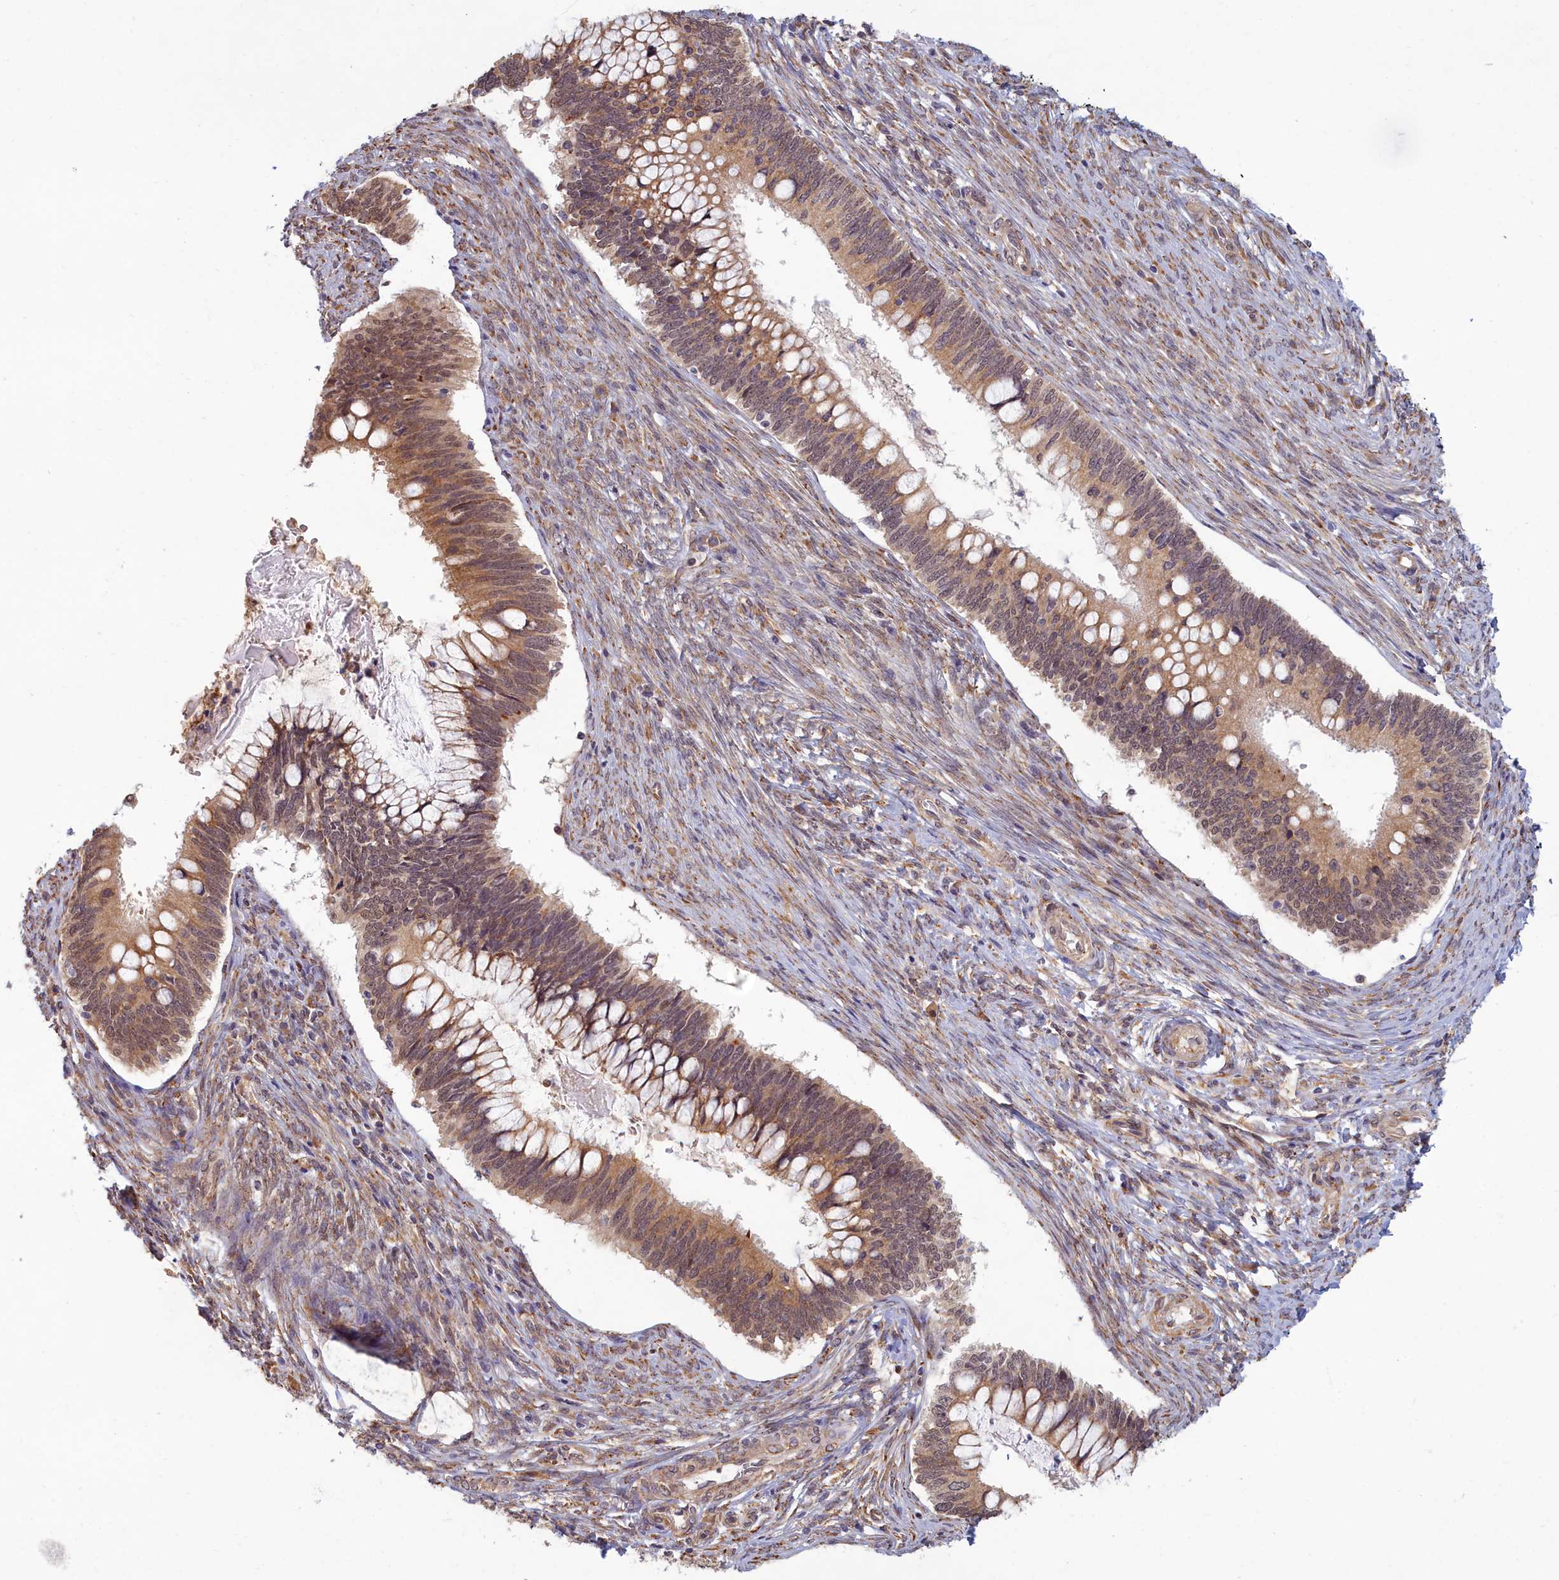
{"staining": {"intensity": "moderate", "quantity": ">75%", "location": "cytoplasmic/membranous,nuclear"}, "tissue": "cervical cancer", "cell_type": "Tumor cells", "image_type": "cancer", "snomed": [{"axis": "morphology", "description": "Adenocarcinoma, NOS"}, {"axis": "topography", "description": "Cervix"}], "caption": "The image reveals a brown stain indicating the presence of a protein in the cytoplasmic/membranous and nuclear of tumor cells in cervical cancer (adenocarcinoma). The staining is performed using DAB brown chromogen to label protein expression. The nuclei are counter-stained blue using hematoxylin.", "gene": "MAK16", "patient": {"sex": "female", "age": 42}}